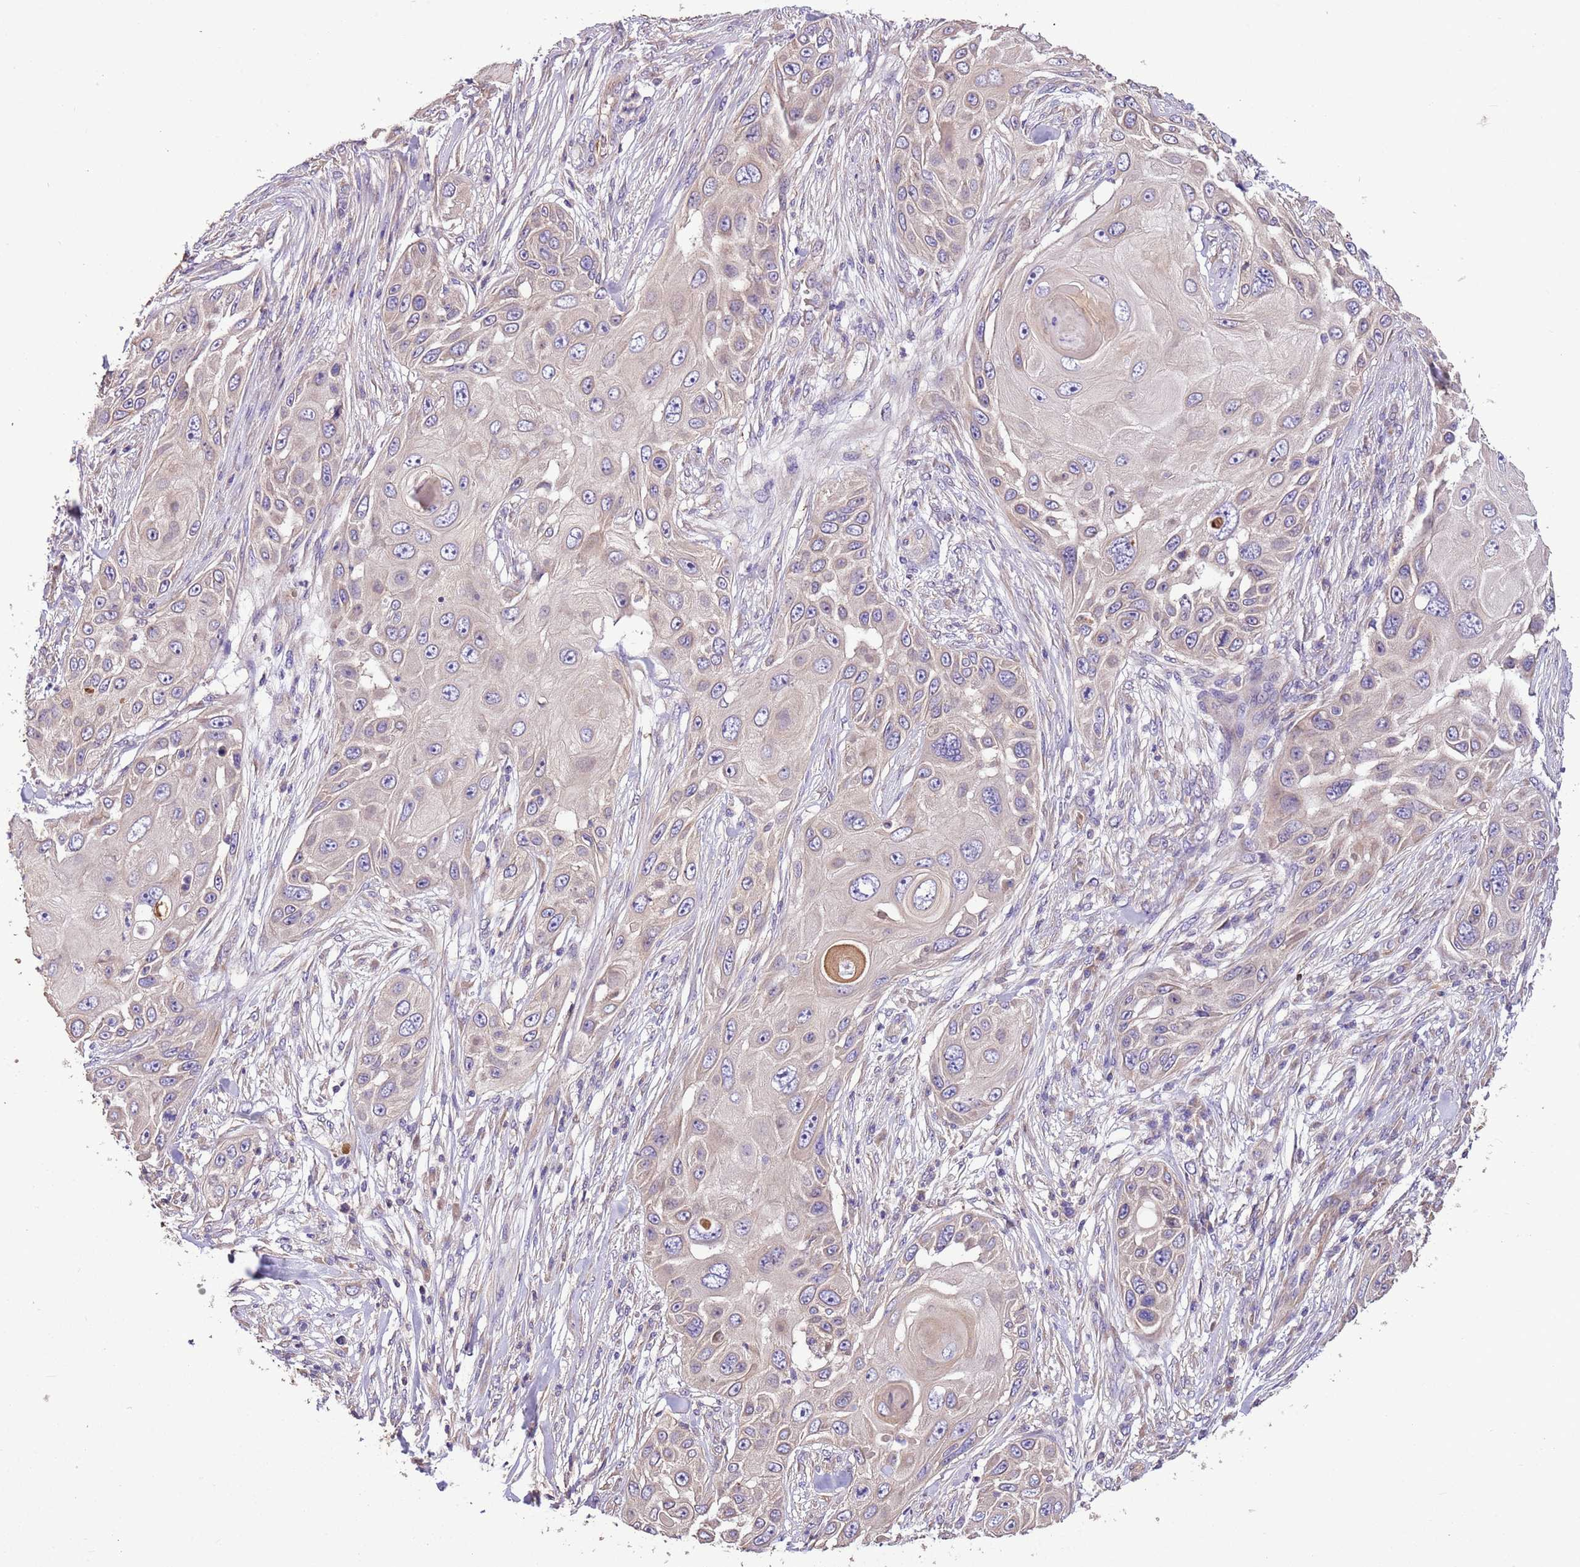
{"staining": {"intensity": "weak", "quantity": "<25%", "location": "cytoplasmic/membranous"}, "tissue": "skin cancer", "cell_type": "Tumor cells", "image_type": "cancer", "snomed": [{"axis": "morphology", "description": "Squamous cell carcinoma, NOS"}, {"axis": "topography", "description": "Skin"}], "caption": "This is an immunohistochemistry photomicrograph of squamous cell carcinoma (skin). There is no positivity in tumor cells.", "gene": "FAM89B", "patient": {"sex": "female", "age": 44}}